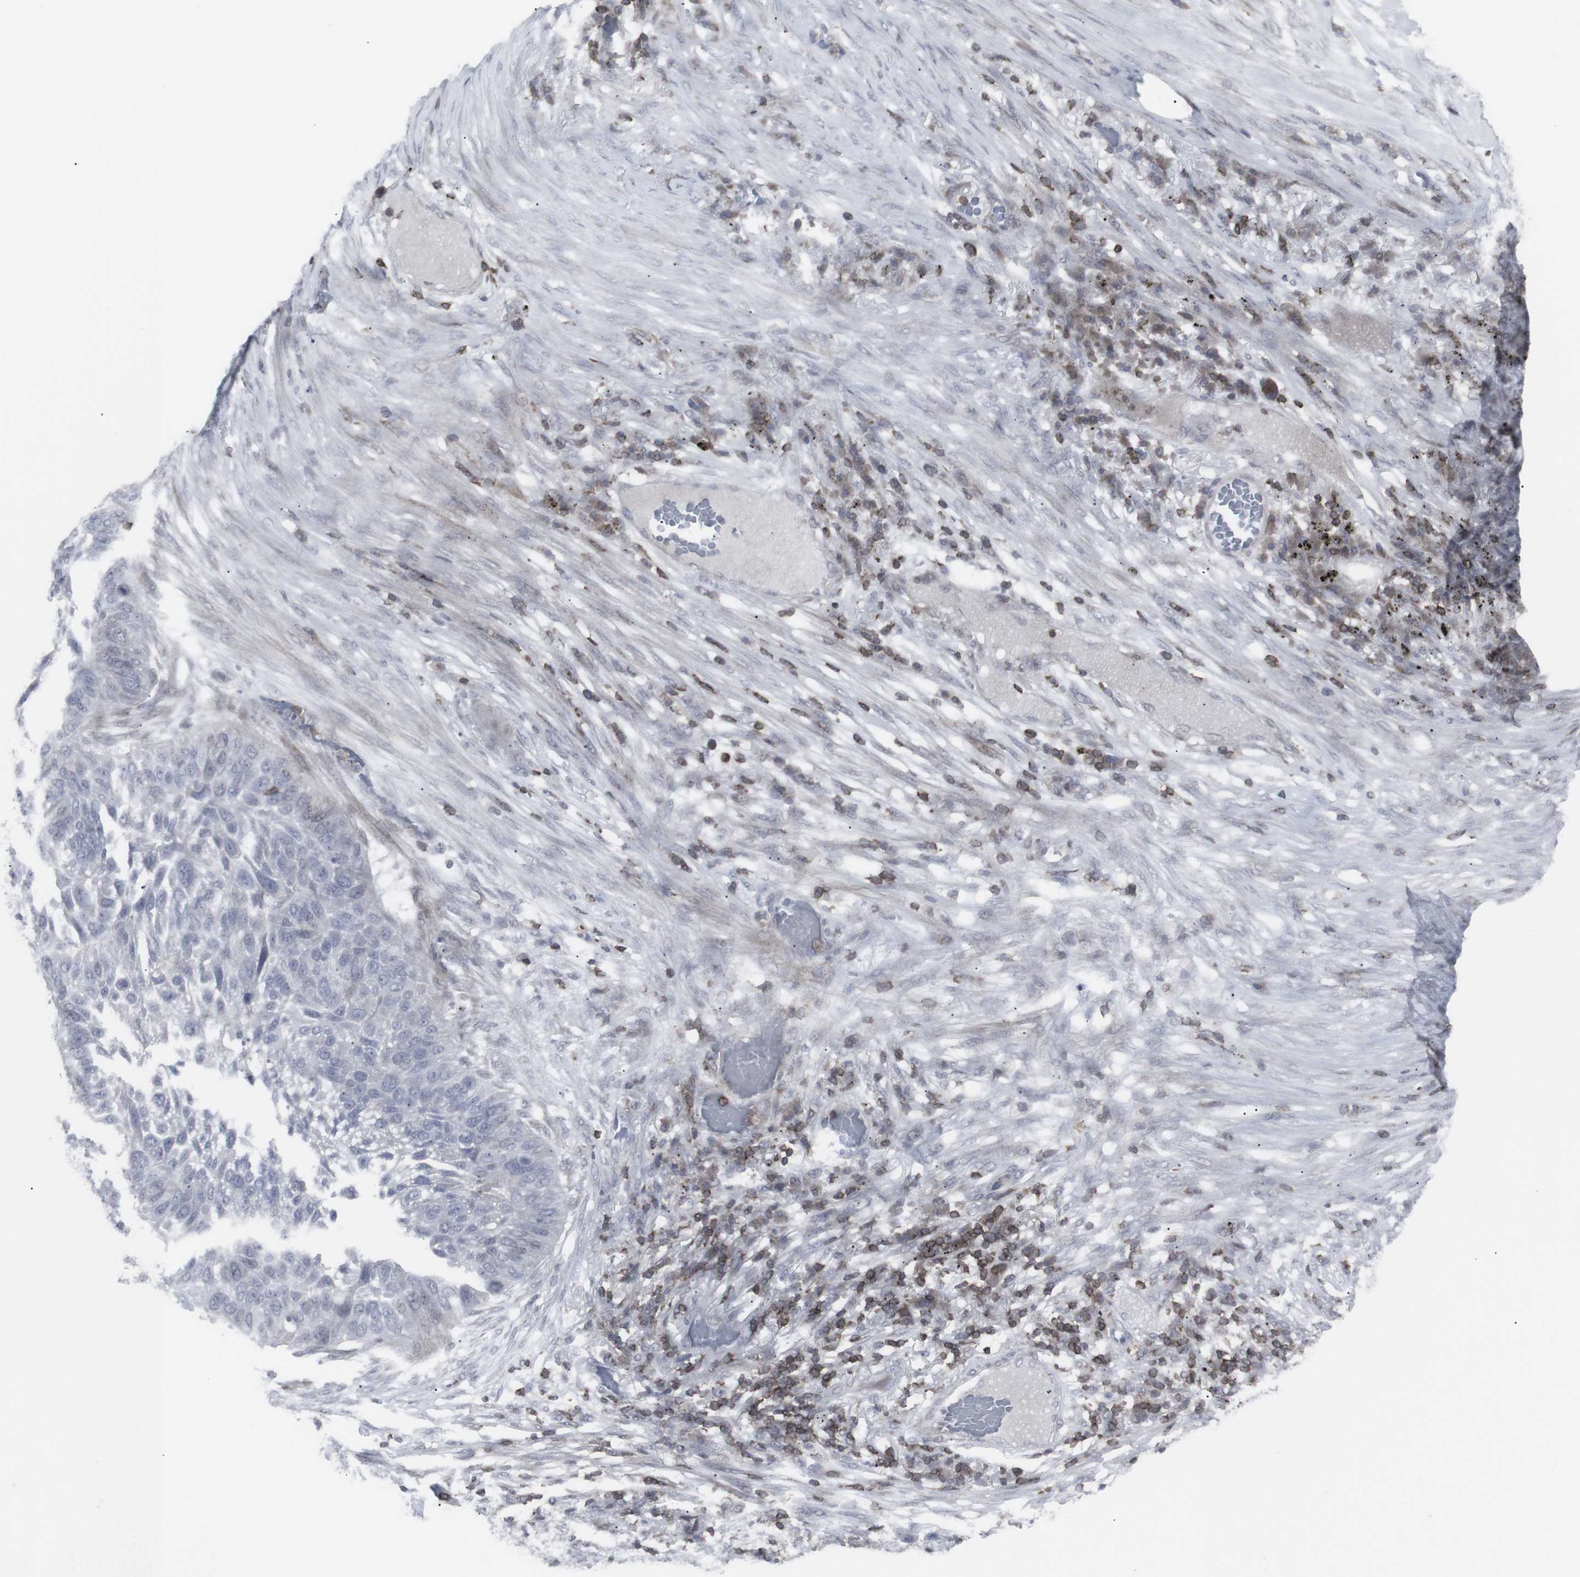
{"staining": {"intensity": "negative", "quantity": "none", "location": "none"}, "tissue": "lung cancer", "cell_type": "Tumor cells", "image_type": "cancer", "snomed": [{"axis": "morphology", "description": "Squamous cell carcinoma, NOS"}, {"axis": "topography", "description": "Lung"}], "caption": "A histopathology image of human squamous cell carcinoma (lung) is negative for staining in tumor cells.", "gene": "APOBEC2", "patient": {"sex": "male", "age": 57}}